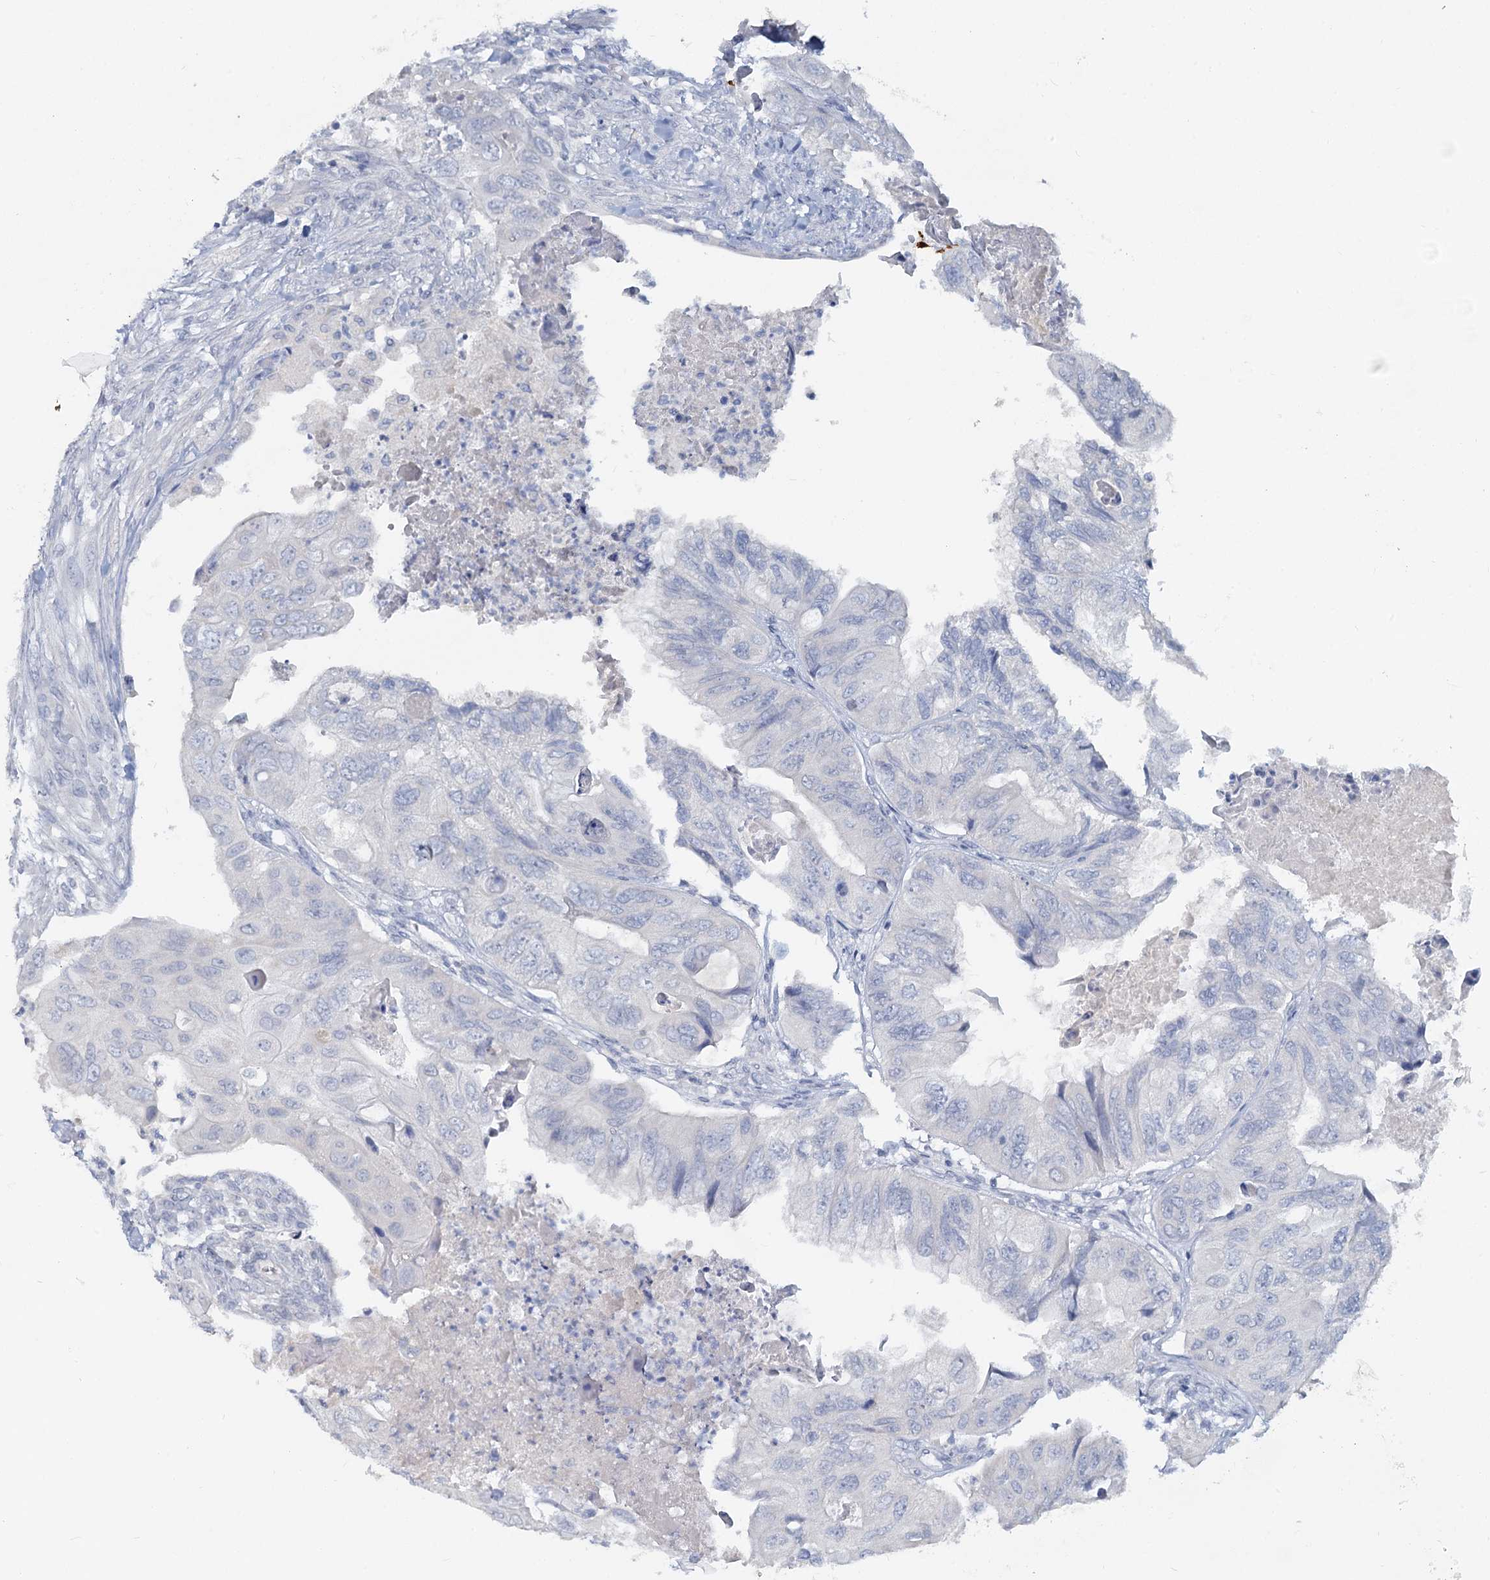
{"staining": {"intensity": "negative", "quantity": "none", "location": "none"}, "tissue": "colorectal cancer", "cell_type": "Tumor cells", "image_type": "cancer", "snomed": [{"axis": "morphology", "description": "Adenocarcinoma, NOS"}, {"axis": "topography", "description": "Rectum"}], "caption": "Immunohistochemistry image of neoplastic tissue: colorectal cancer stained with DAB shows no significant protein expression in tumor cells. Brightfield microscopy of immunohistochemistry (IHC) stained with DAB (brown) and hematoxylin (blue), captured at high magnification.", "gene": "CHGA", "patient": {"sex": "male", "age": 63}}